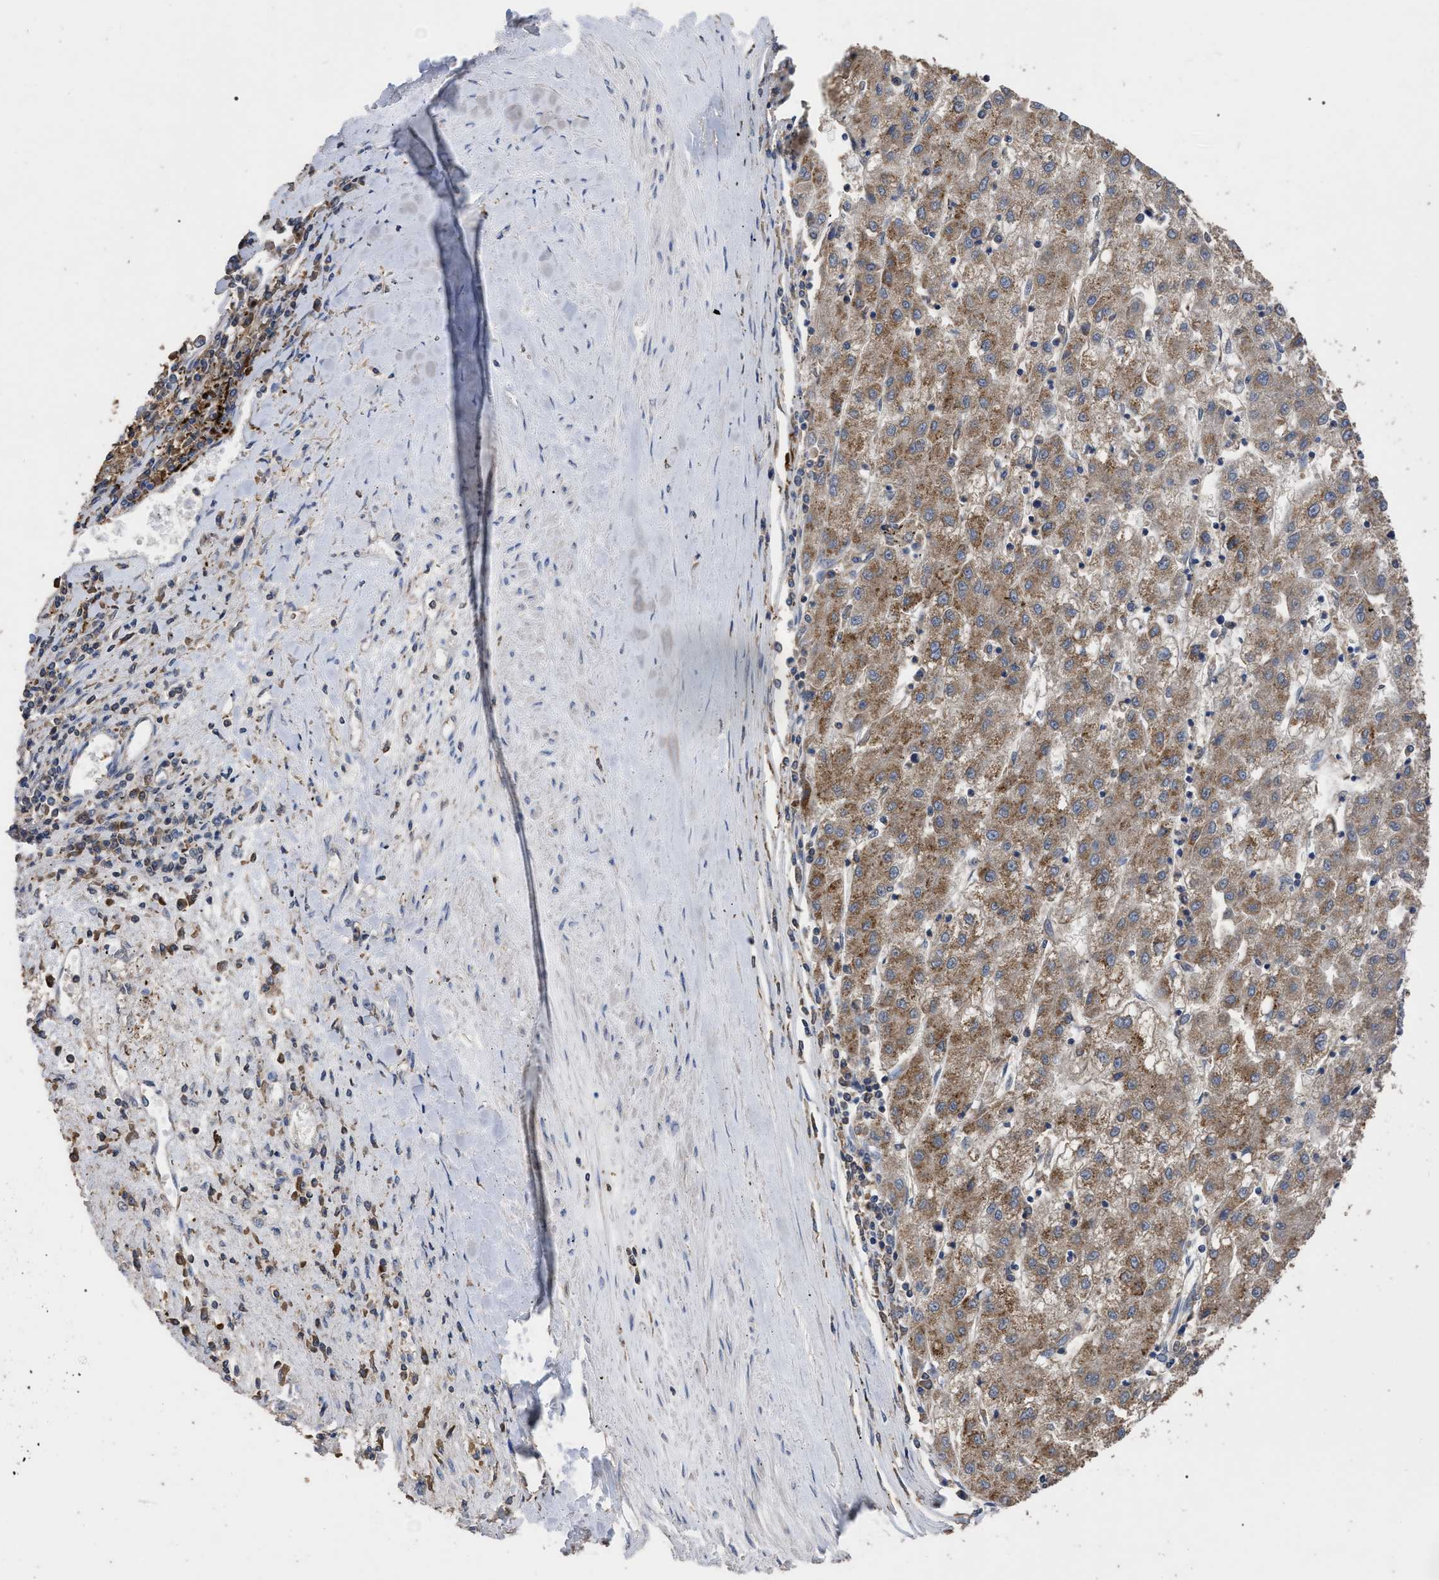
{"staining": {"intensity": "moderate", "quantity": ">75%", "location": "cytoplasmic/membranous"}, "tissue": "liver cancer", "cell_type": "Tumor cells", "image_type": "cancer", "snomed": [{"axis": "morphology", "description": "Carcinoma, Hepatocellular, NOS"}, {"axis": "topography", "description": "Liver"}], "caption": "Tumor cells show medium levels of moderate cytoplasmic/membranous staining in about >75% of cells in liver hepatocellular carcinoma.", "gene": "GPR179", "patient": {"sex": "male", "age": 72}}